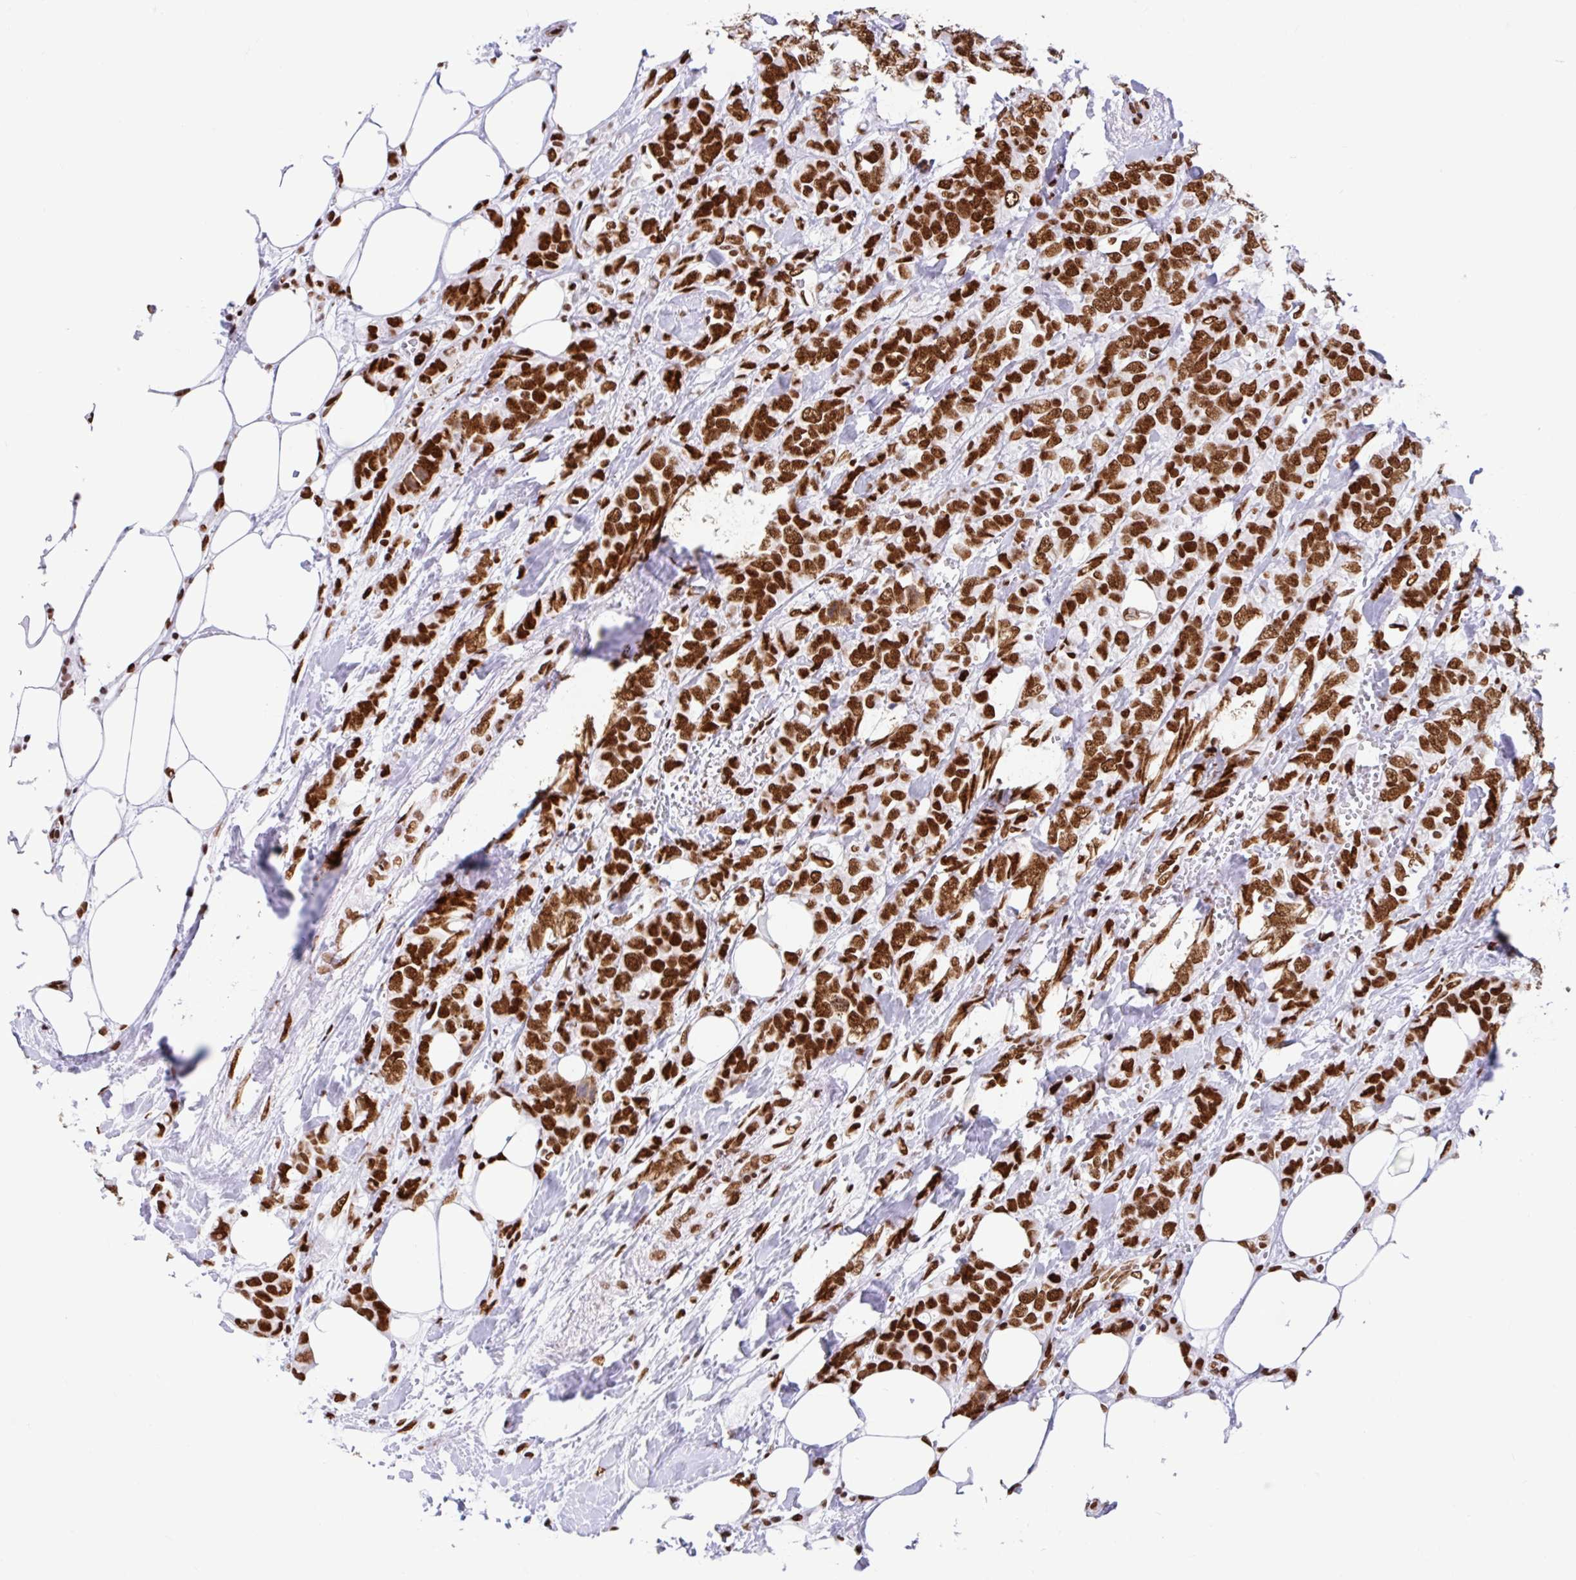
{"staining": {"intensity": "strong", "quantity": ">75%", "location": "nuclear"}, "tissue": "breast cancer", "cell_type": "Tumor cells", "image_type": "cancer", "snomed": [{"axis": "morphology", "description": "Lobular carcinoma"}, {"axis": "topography", "description": "Breast"}], "caption": "Breast lobular carcinoma tissue reveals strong nuclear positivity in about >75% of tumor cells, visualized by immunohistochemistry.", "gene": "KHDRBS1", "patient": {"sex": "female", "age": 91}}